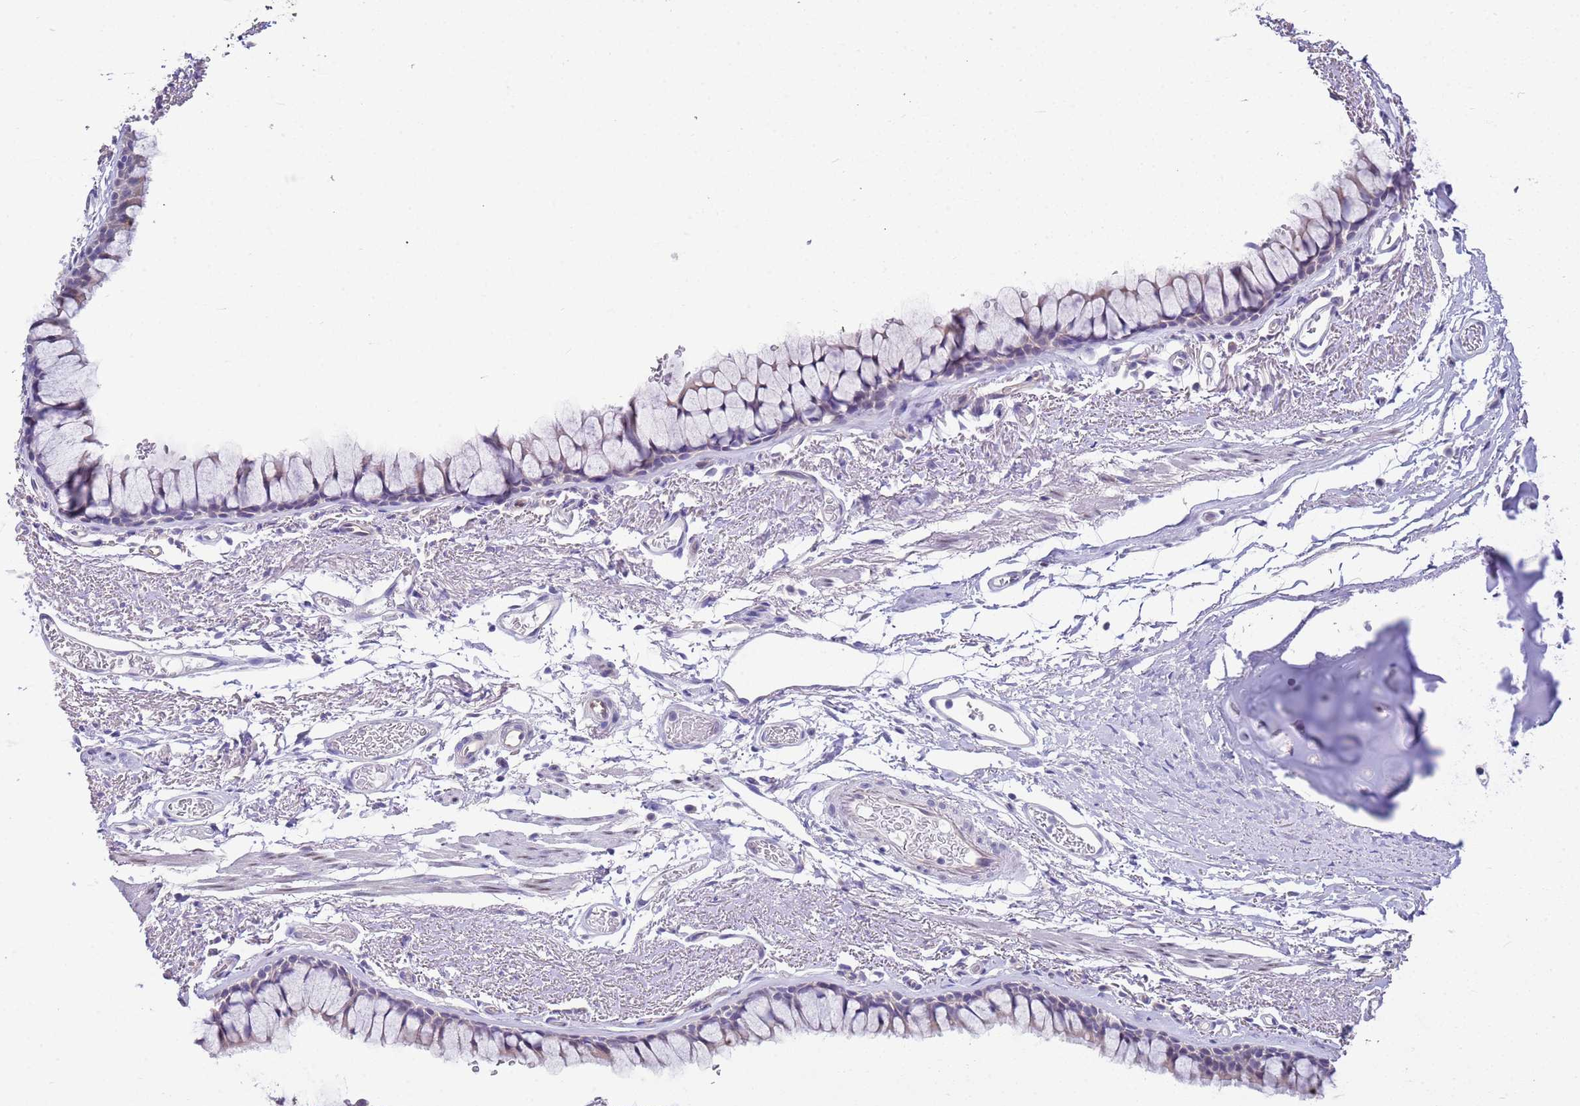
{"staining": {"intensity": "negative", "quantity": "none", "location": "none"}, "tissue": "bronchus", "cell_type": "Respiratory epithelial cells", "image_type": "normal", "snomed": [{"axis": "morphology", "description": "Normal tissue, NOS"}, {"axis": "topography", "description": "Bronchus"}], "caption": "High power microscopy image of an immunohistochemistry (IHC) photomicrograph of normal bronchus, revealing no significant staining in respiratory epithelial cells. (Brightfield microscopy of DAB (3,3'-diaminobenzidine) immunohistochemistry at high magnification).", "gene": "BRMS1L", "patient": {"sex": "male", "age": 65}}